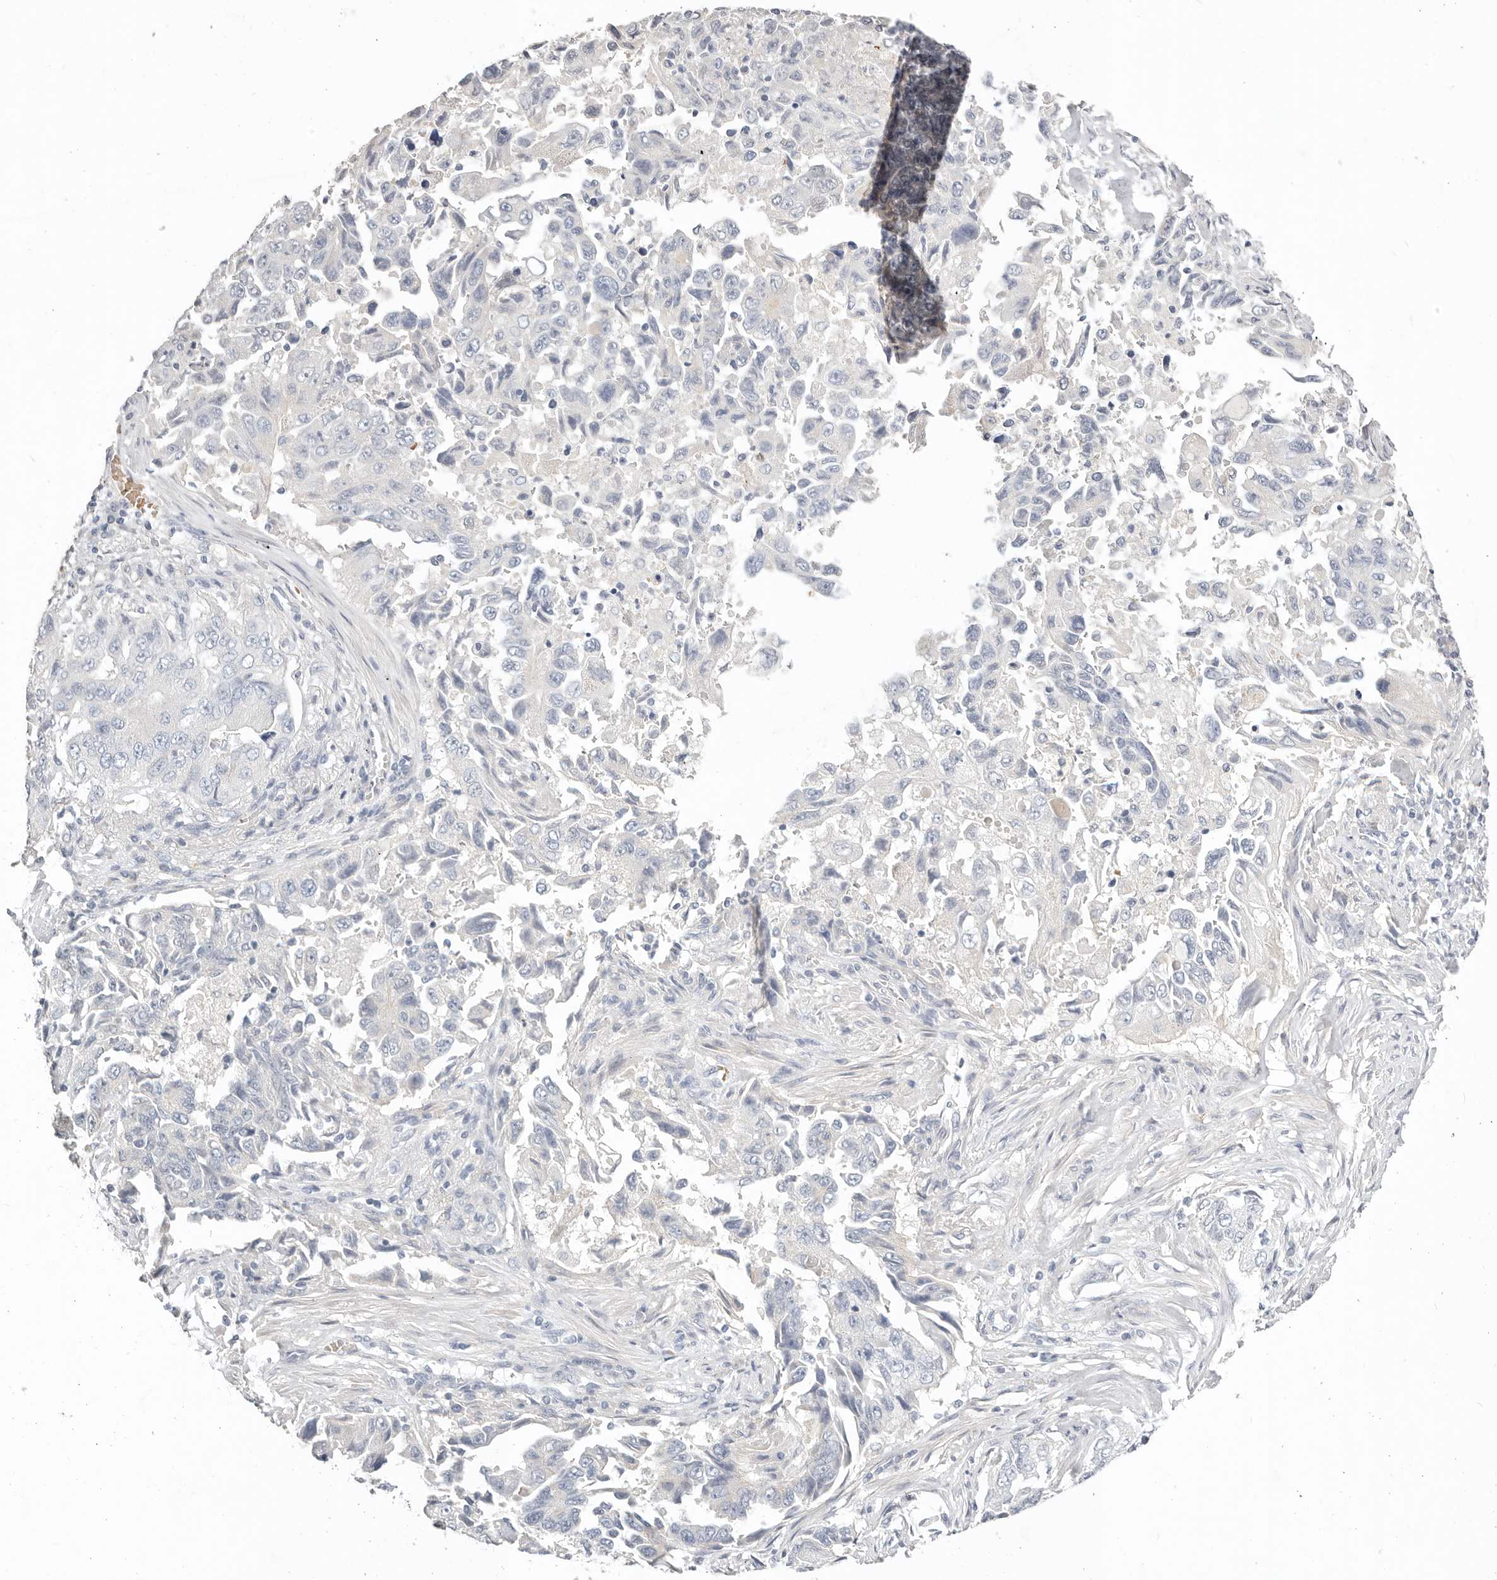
{"staining": {"intensity": "negative", "quantity": "none", "location": "none"}, "tissue": "lung cancer", "cell_type": "Tumor cells", "image_type": "cancer", "snomed": [{"axis": "morphology", "description": "Adenocarcinoma, NOS"}, {"axis": "topography", "description": "Lung"}], "caption": "An IHC micrograph of lung cancer is shown. There is no staining in tumor cells of lung cancer.", "gene": "TMEM63B", "patient": {"sex": "female", "age": 51}}